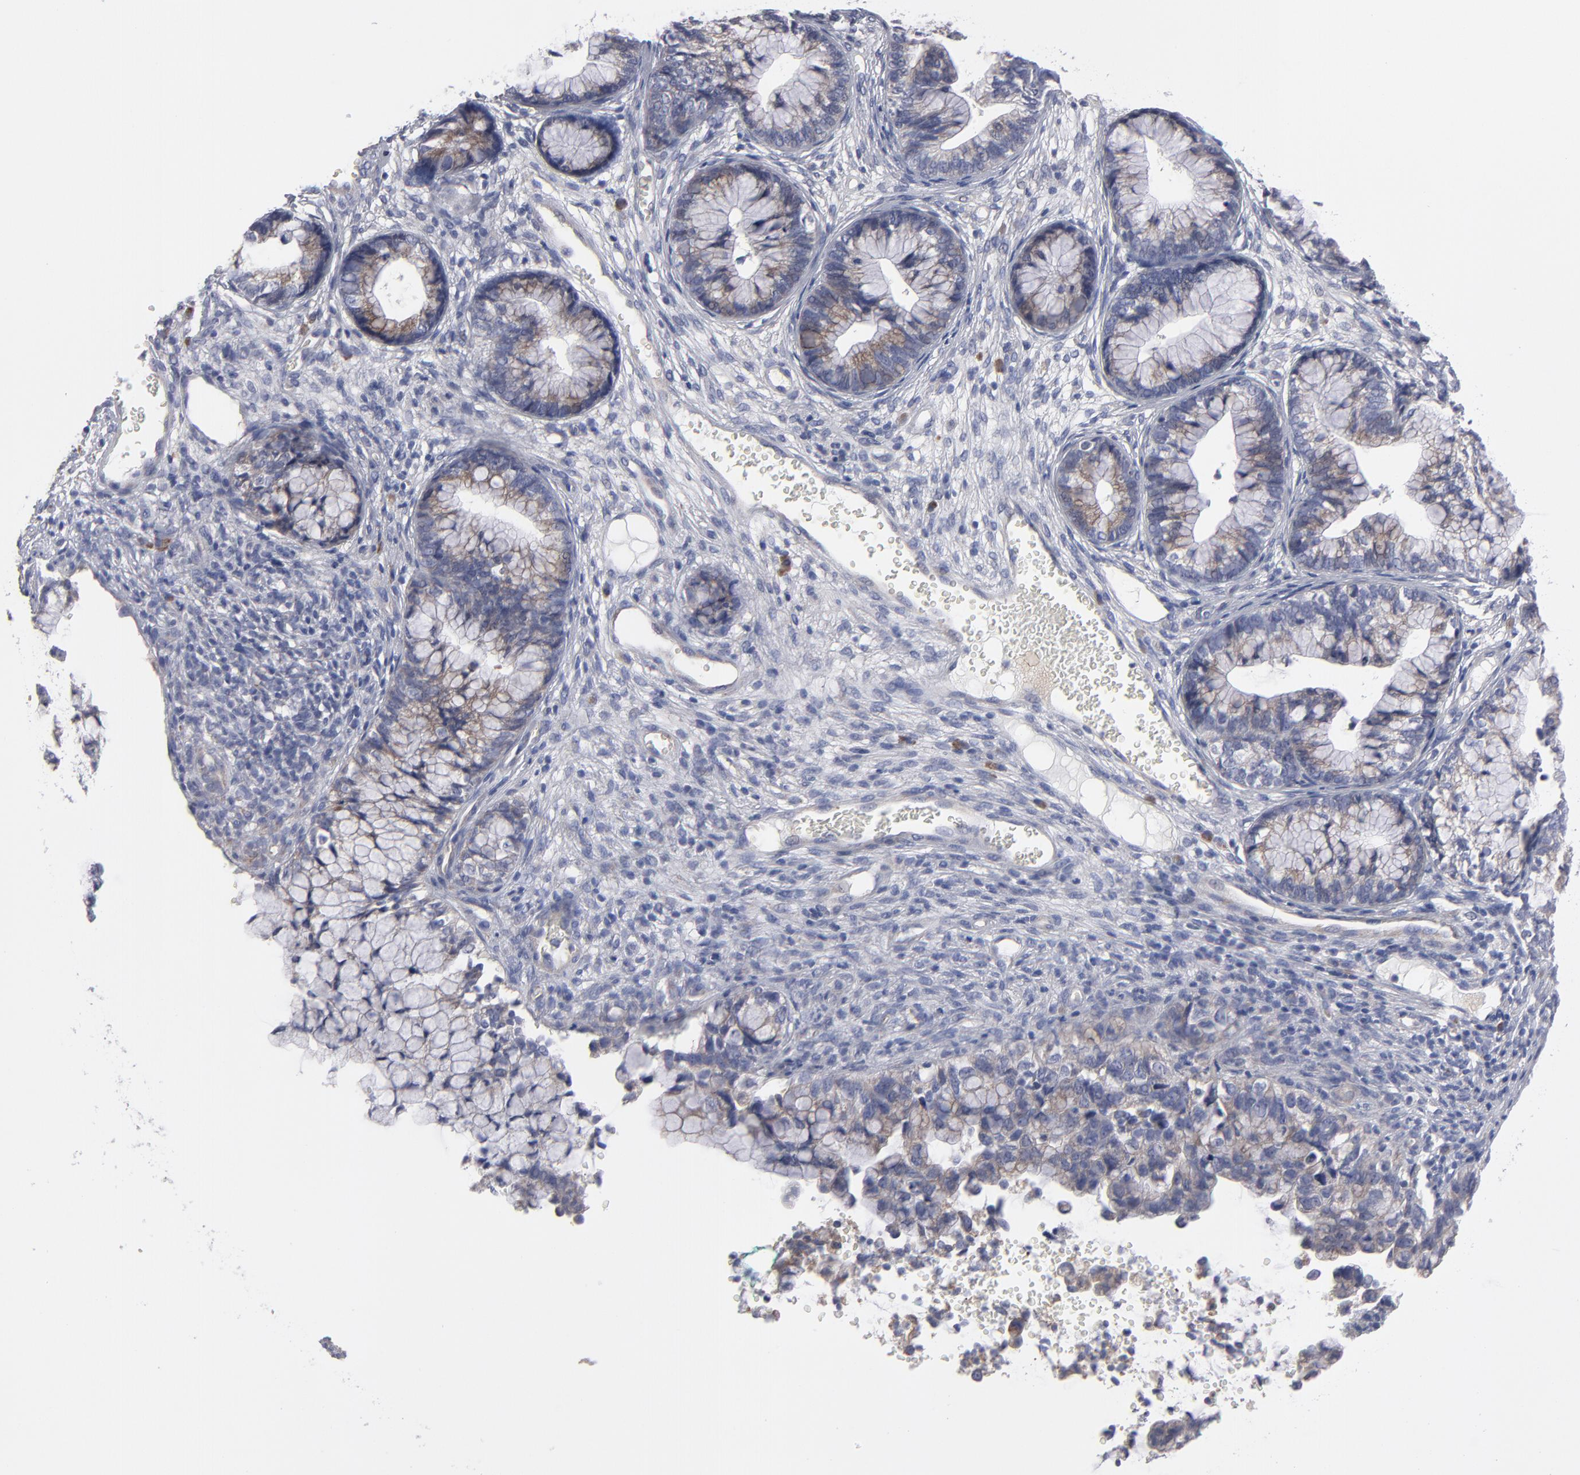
{"staining": {"intensity": "weak", "quantity": "25%-75%", "location": "cytoplasmic/membranous"}, "tissue": "cervical cancer", "cell_type": "Tumor cells", "image_type": "cancer", "snomed": [{"axis": "morphology", "description": "Adenocarcinoma, NOS"}, {"axis": "topography", "description": "Cervix"}], "caption": "Tumor cells demonstrate low levels of weak cytoplasmic/membranous staining in approximately 25%-75% of cells in adenocarcinoma (cervical). The staining was performed using DAB (3,3'-diaminobenzidine) to visualize the protein expression in brown, while the nuclei were stained in blue with hematoxylin (Magnification: 20x).", "gene": "CCDC80", "patient": {"sex": "female", "age": 44}}